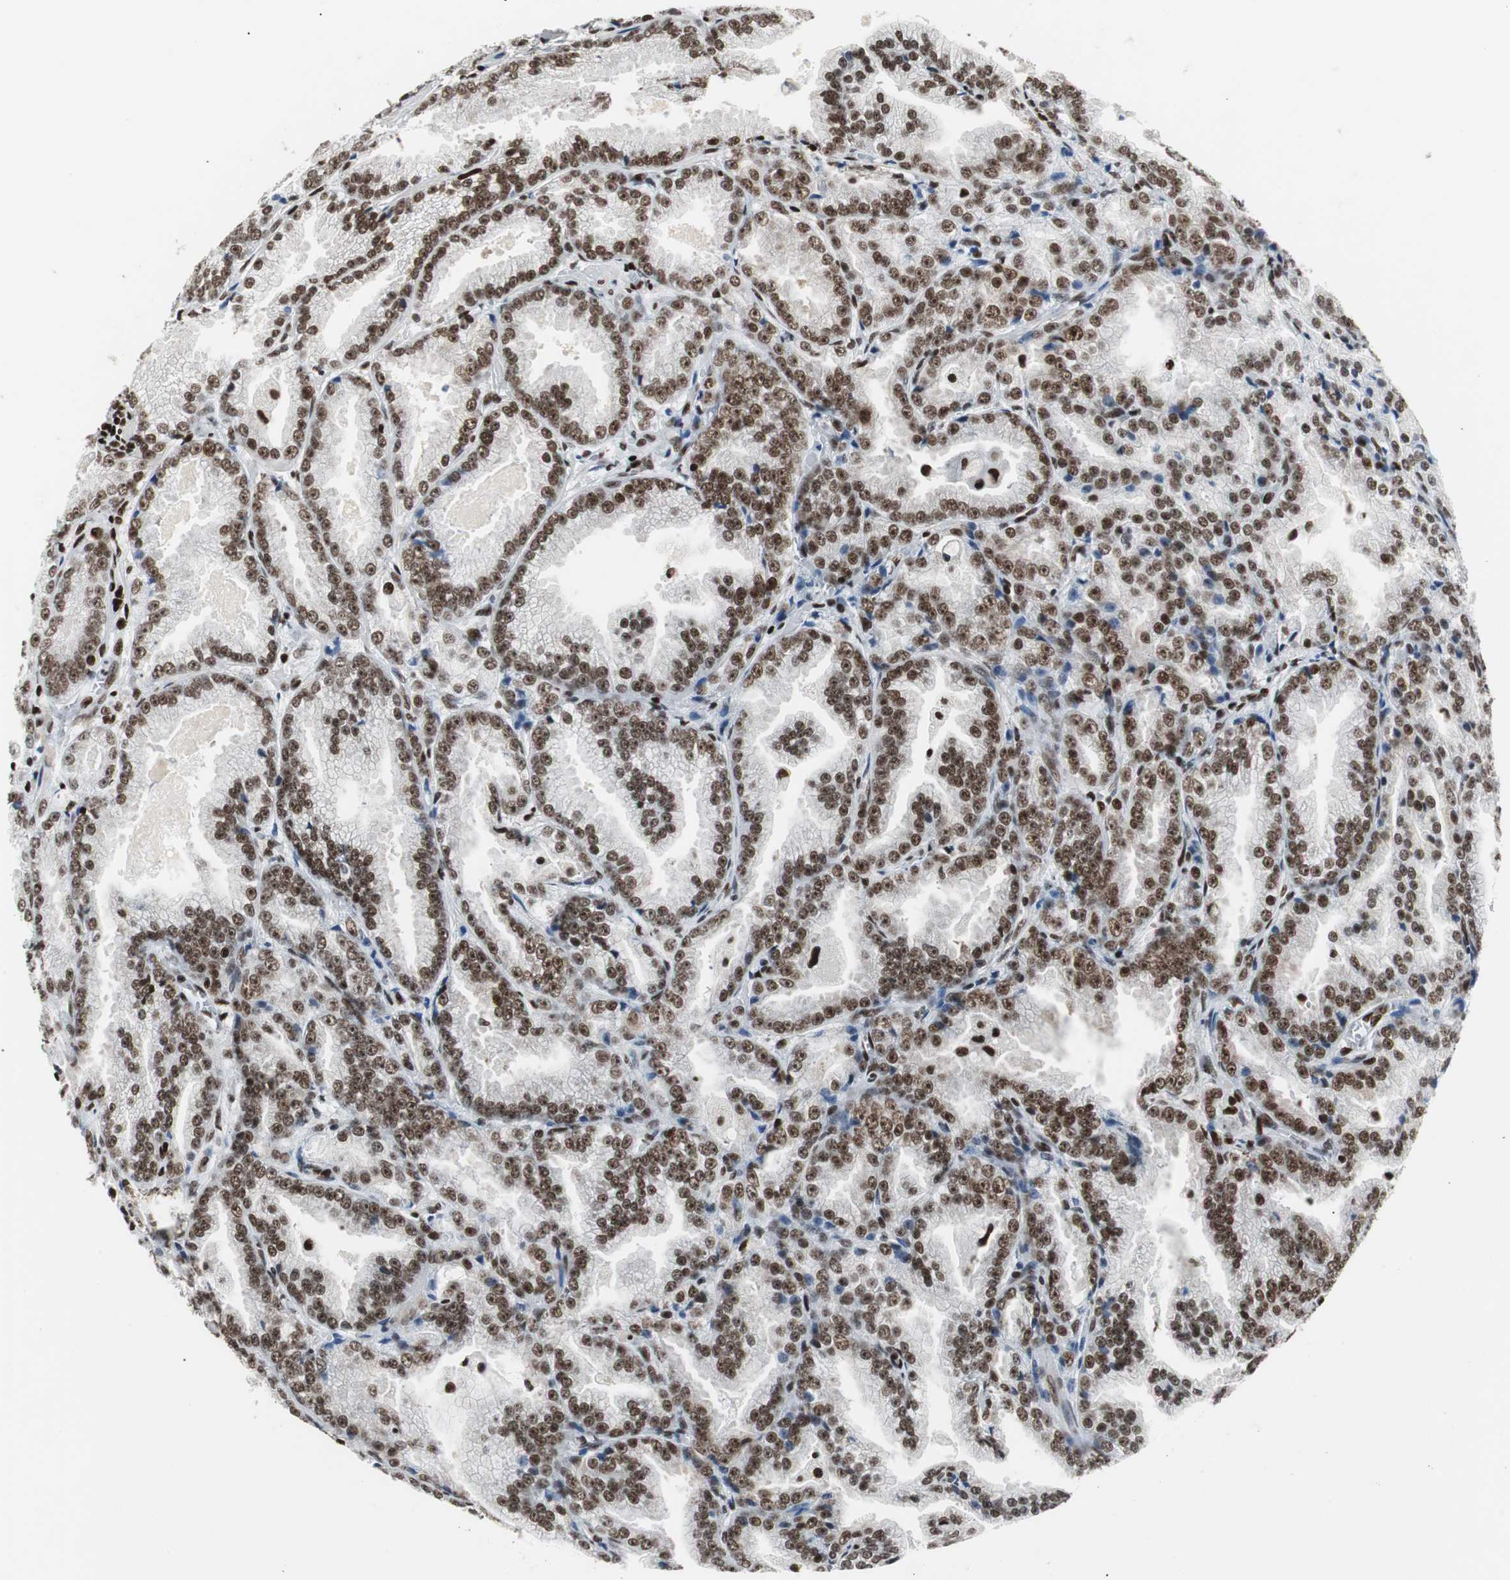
{"staining": {"intensity": "moderate", "quantity": ">75%", "location": "nuclear"}, "tissue": "prostate cancer", "cell_type": "Tumor cells", "image_type": "cancer", "snomed": [{"axis": "morphology", "description": "Adenocarcinoma, High grade"}, {"axis": "topography", "description": "Prostate"}], "caption": "A medium amount of moderate nuclear positivity is appreciated in about >75% of tumor cells in high-grade adenocarcinoma (prostate) tissue.", "gene": "MTA2", "patient": {"sex": "male", "age": 61}}